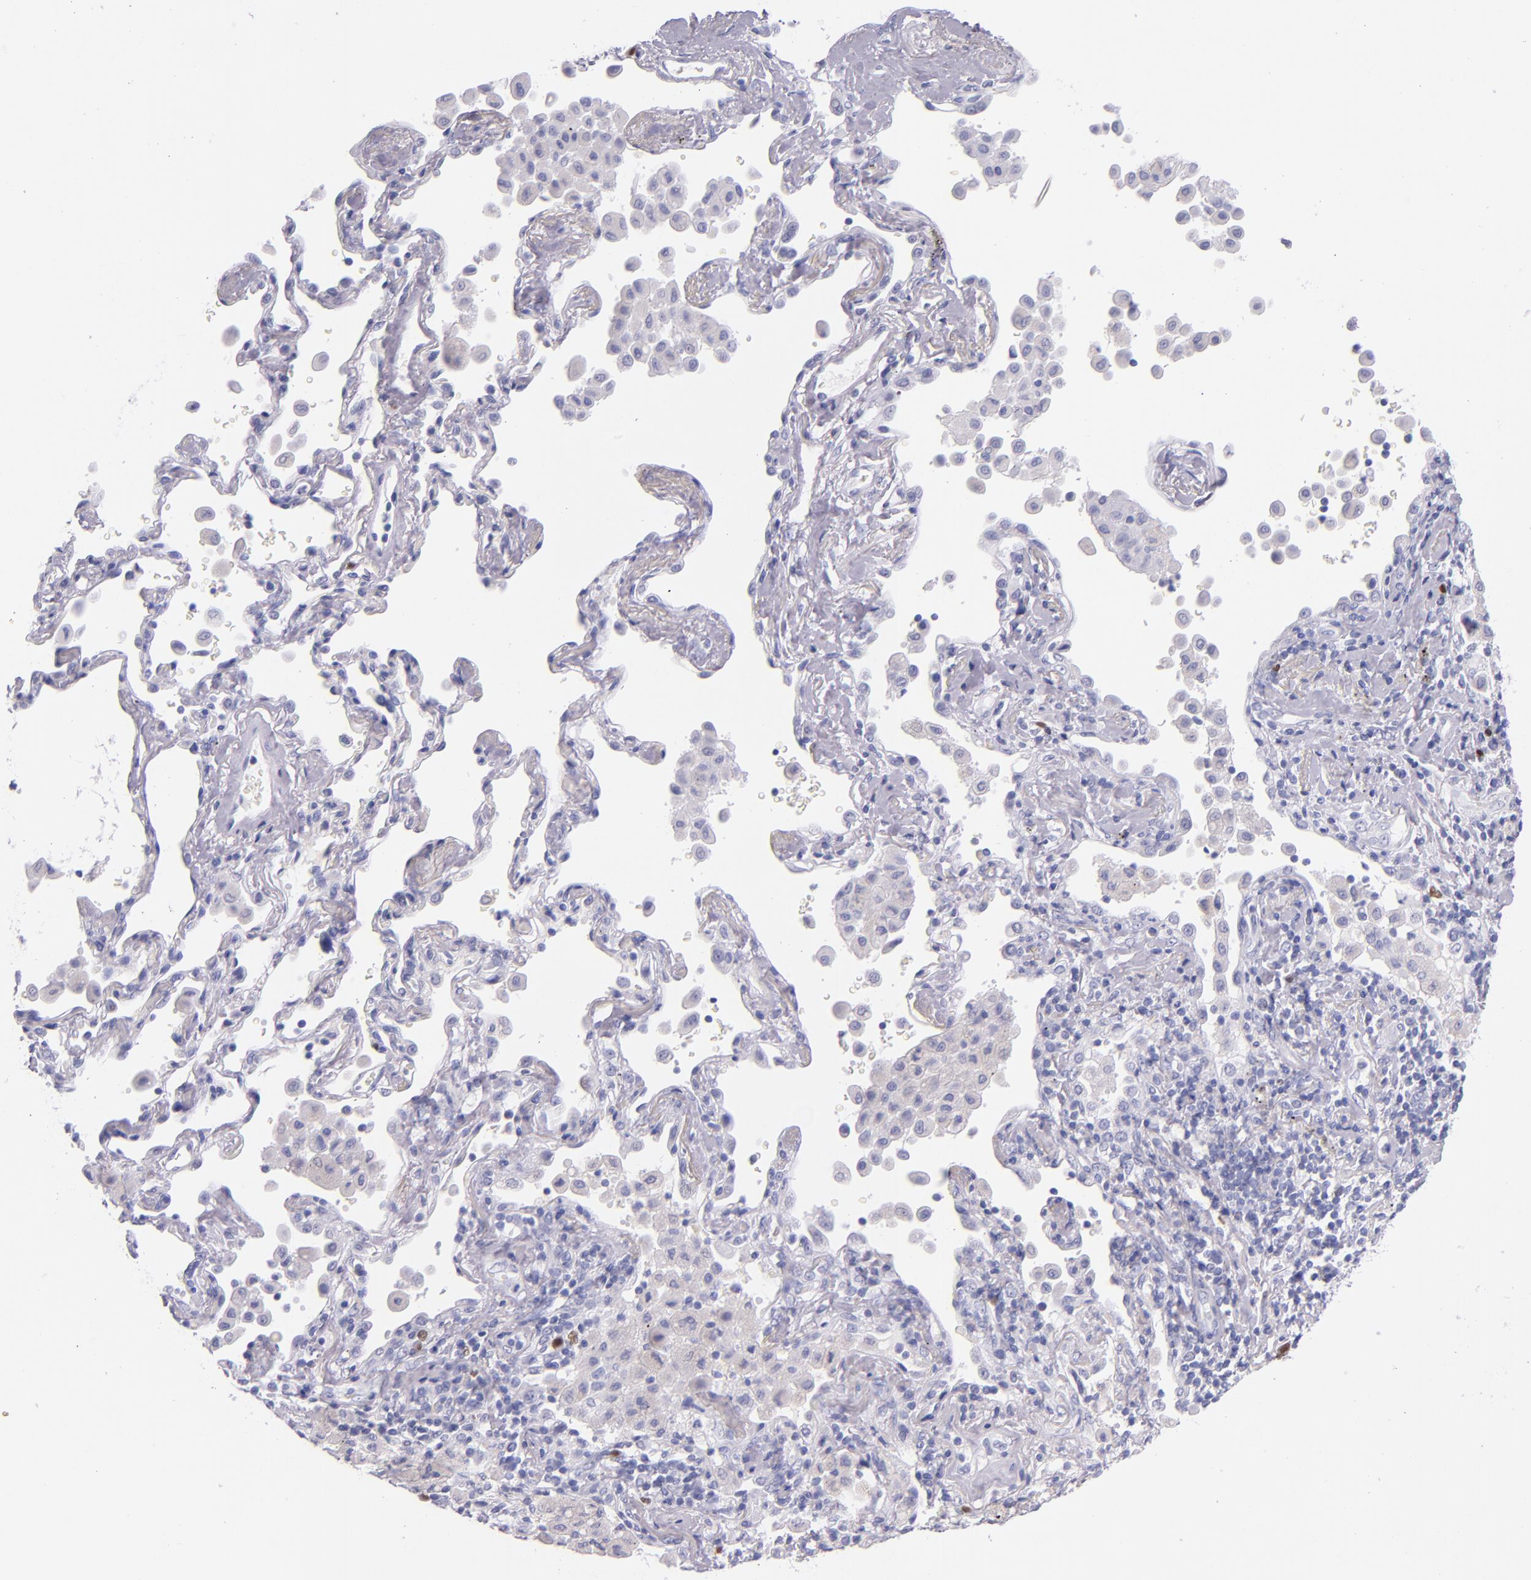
{"staining": {"intensity": "negative", "quantity": "none", "location": "none"}, "tissue": "lung cancer", "cell_type": "Tumor cells", "image_type": "cancer", "snomed": [{"axis": "morphology", "description": "Squamous cell carcinoma, NOS"}, {"axis": "topography", "description": "Lung"}], "caption": "This image is of lung squamous cell carcinoma stained with immunohistochemistry to label a protein in brown with the nuclei are counter-stained blue. There is no staining in tumor cells.", "gene": "IRF4", "patient": {"sex": "female", "age": 67}}